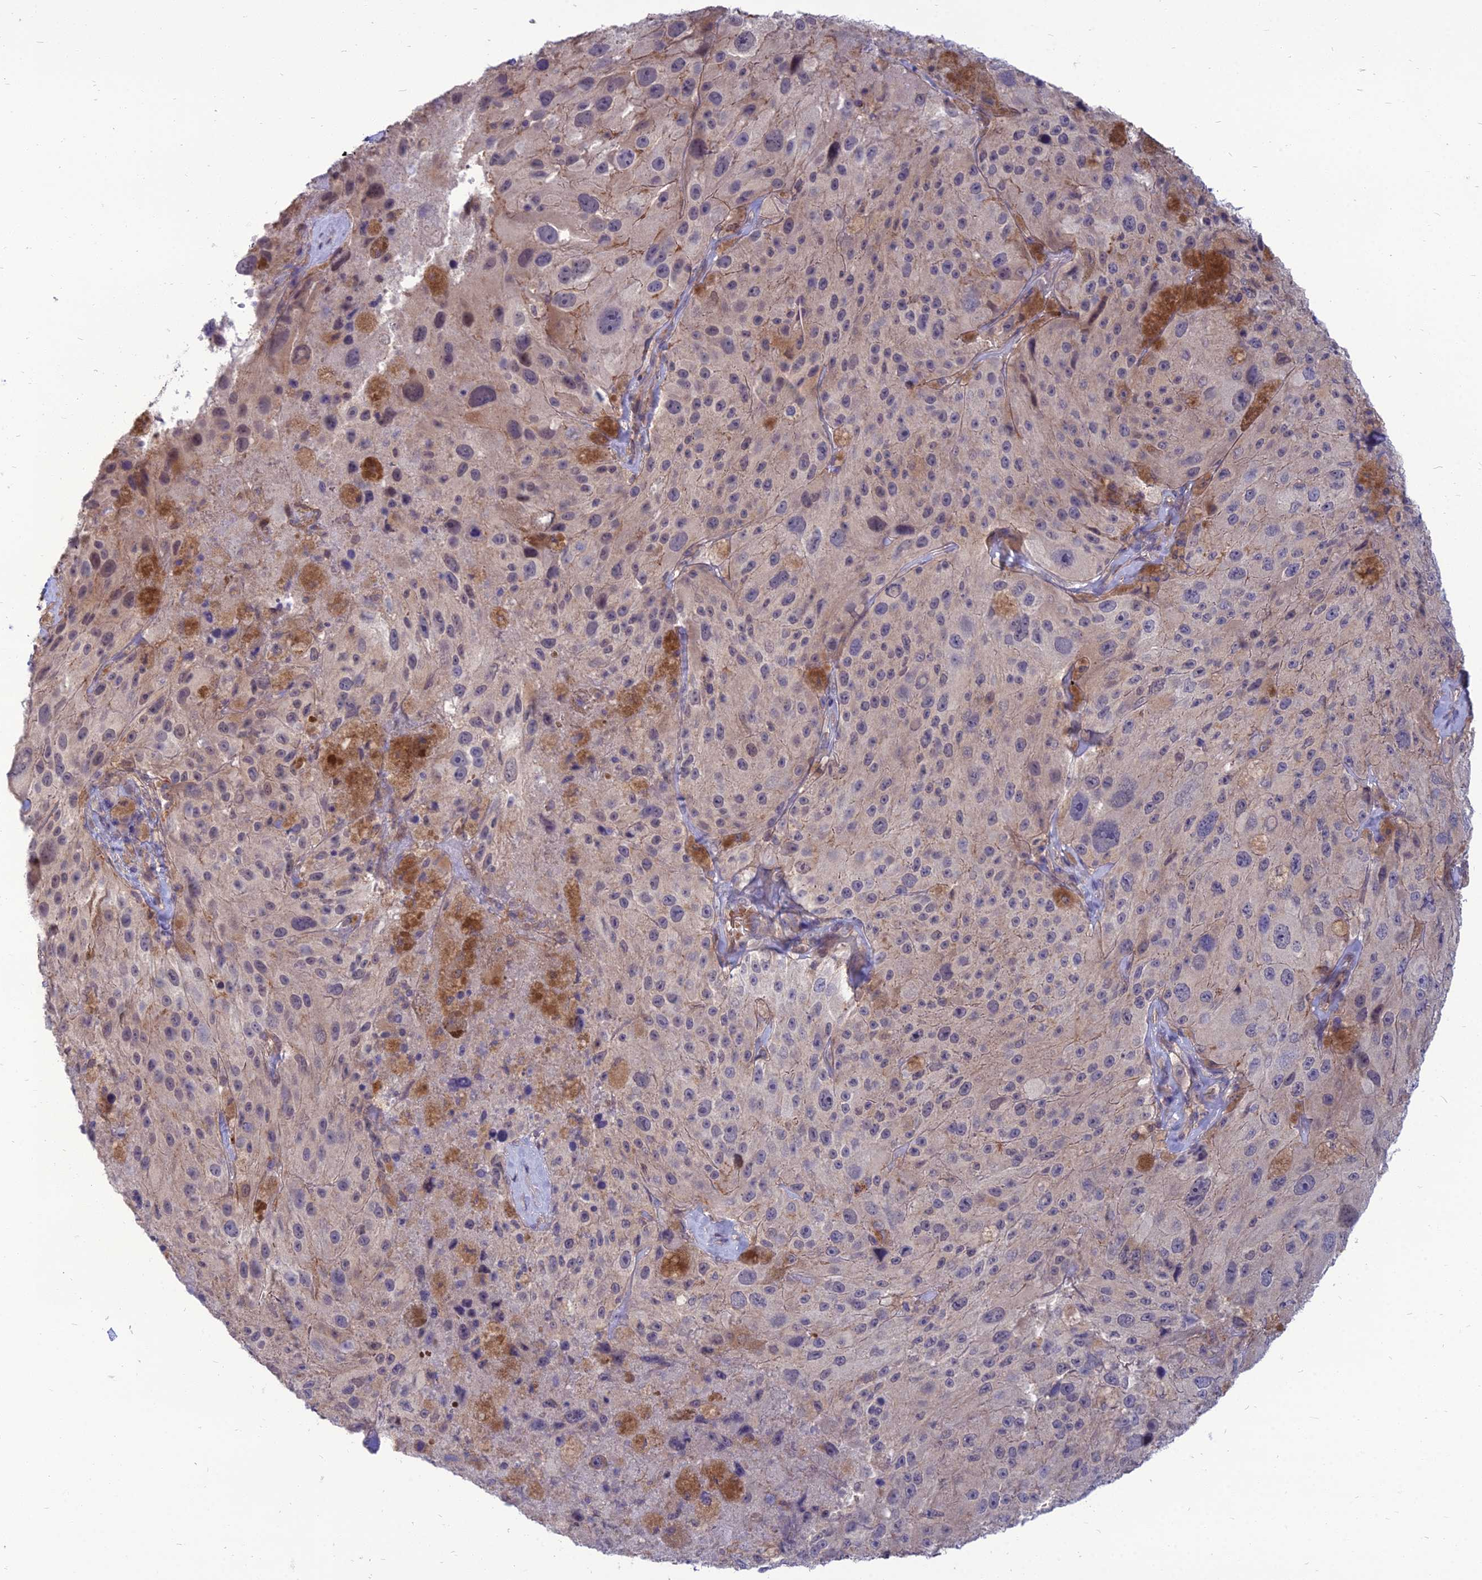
{"staining": {"intensity": "negative", "quantity": "none", "location": "none"}, "tissue": "melanoma", "cell_type": "Tumor cells", "image_type": "cancer", "snomed": [{"axis": "morphology", "description": "Malignant melanoma, Metastatic site"}, {"axis": "topography", "description": "Lymph node"}], "caption": "High magnification brightfield microscopy of melanoma stained with DAB (3,3'-diaminobenzidine) (brown) and counterstained with hematoxylin (blue): tumor cells show no significant staining.", "gene": "OPA3", "patient": {"sex": "male", "age": 62}}